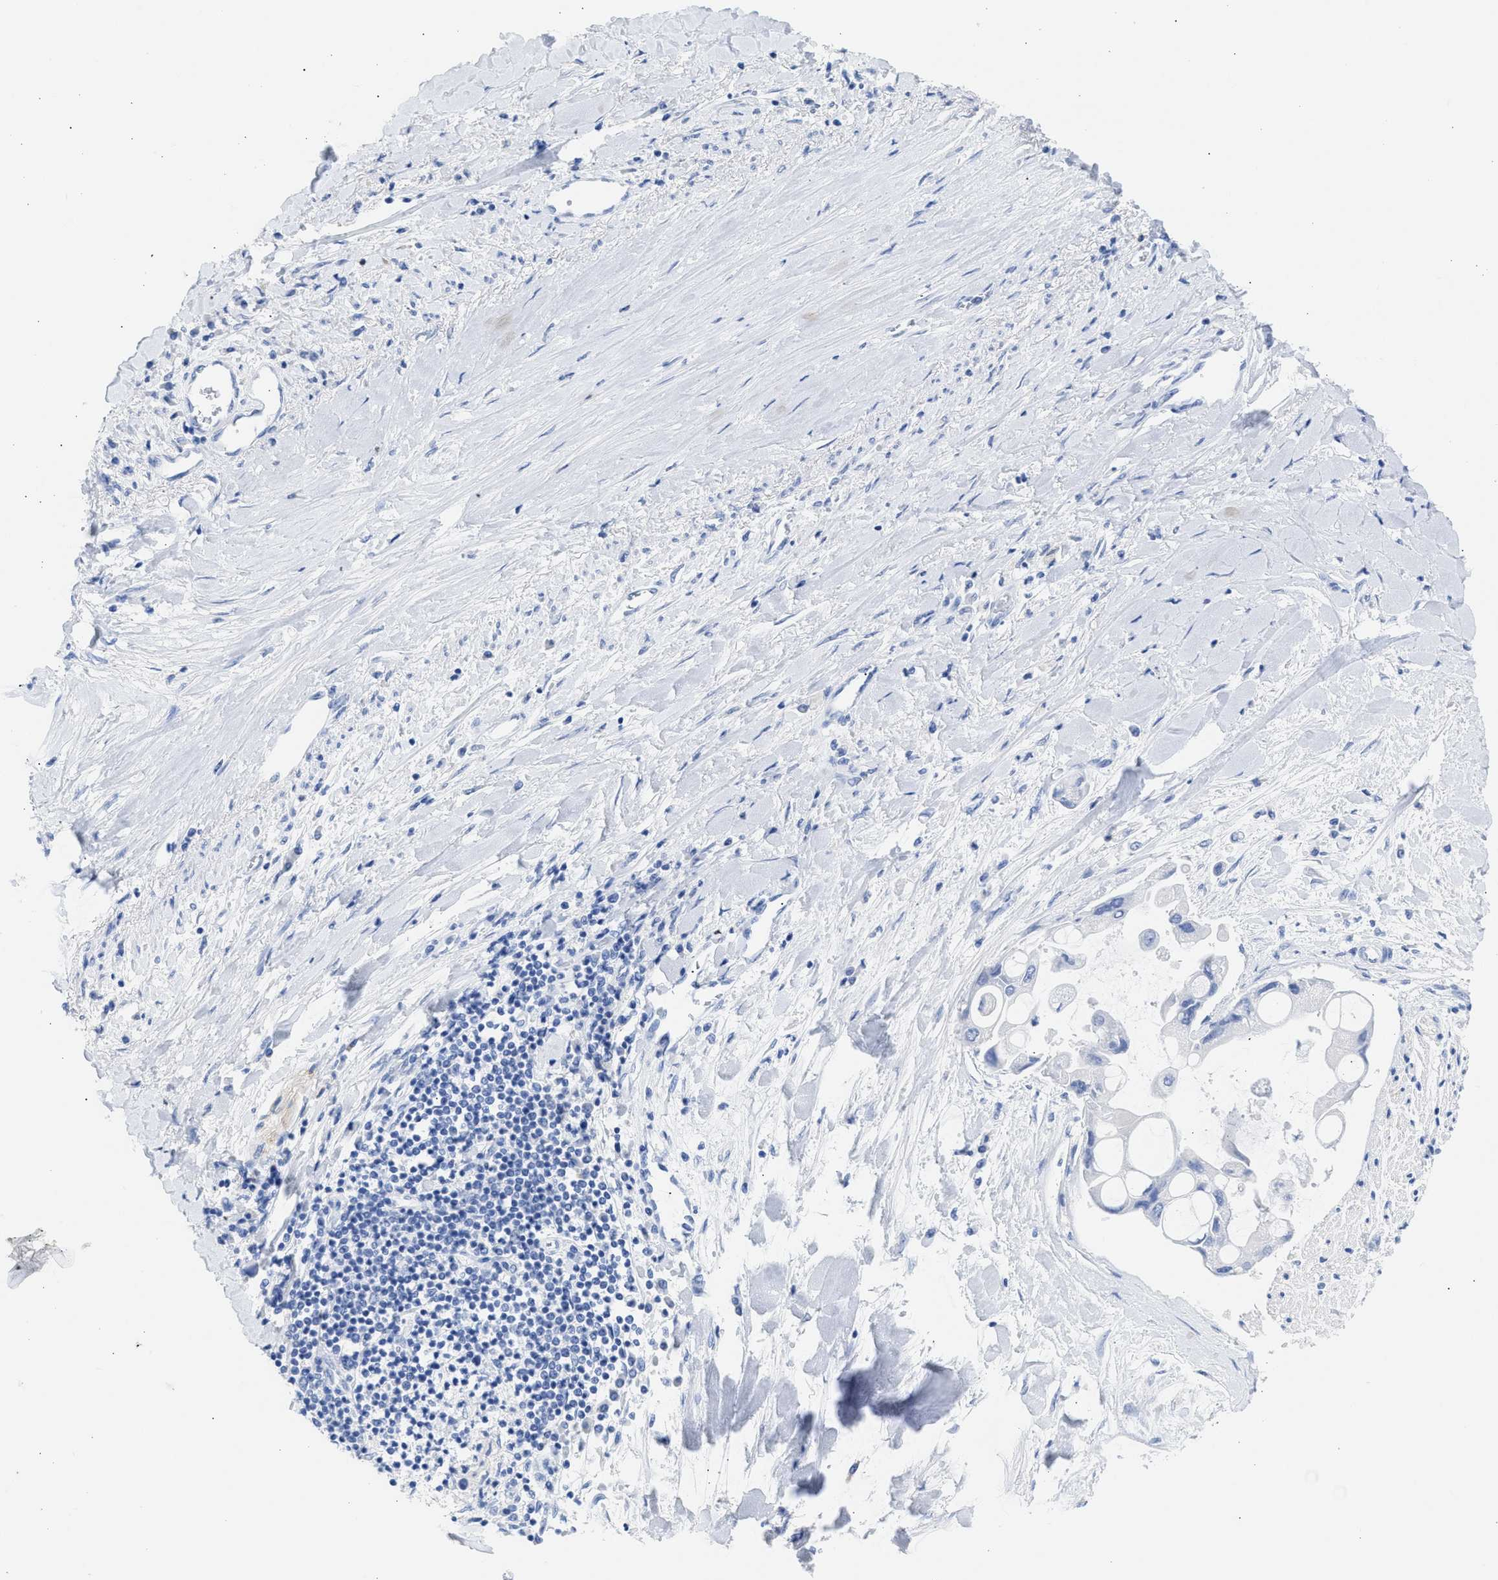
{"staining": {"intensity": "negative", "quantity": "none", "location": "none"}, "tissue": "liver cancer", "cell_type": "Tumor cells", "image_type": "cancer", "snomed": [{"axis": "morphology", "description": "Cholangiocarcinoma"}, {"axis": "topography", "description": "Liver"}], "caption": "Liver cancer (cholangiocarcinoma) was stained to show a protein in brown. There is no significant expression in tumor cells. (Brightfield microscopy of DAB (3,3'-diaminobenzidine) immunohistochemistry at high magnification).", "gene": "NCAM1", "patient": {"sex": "male", "age": 50}}